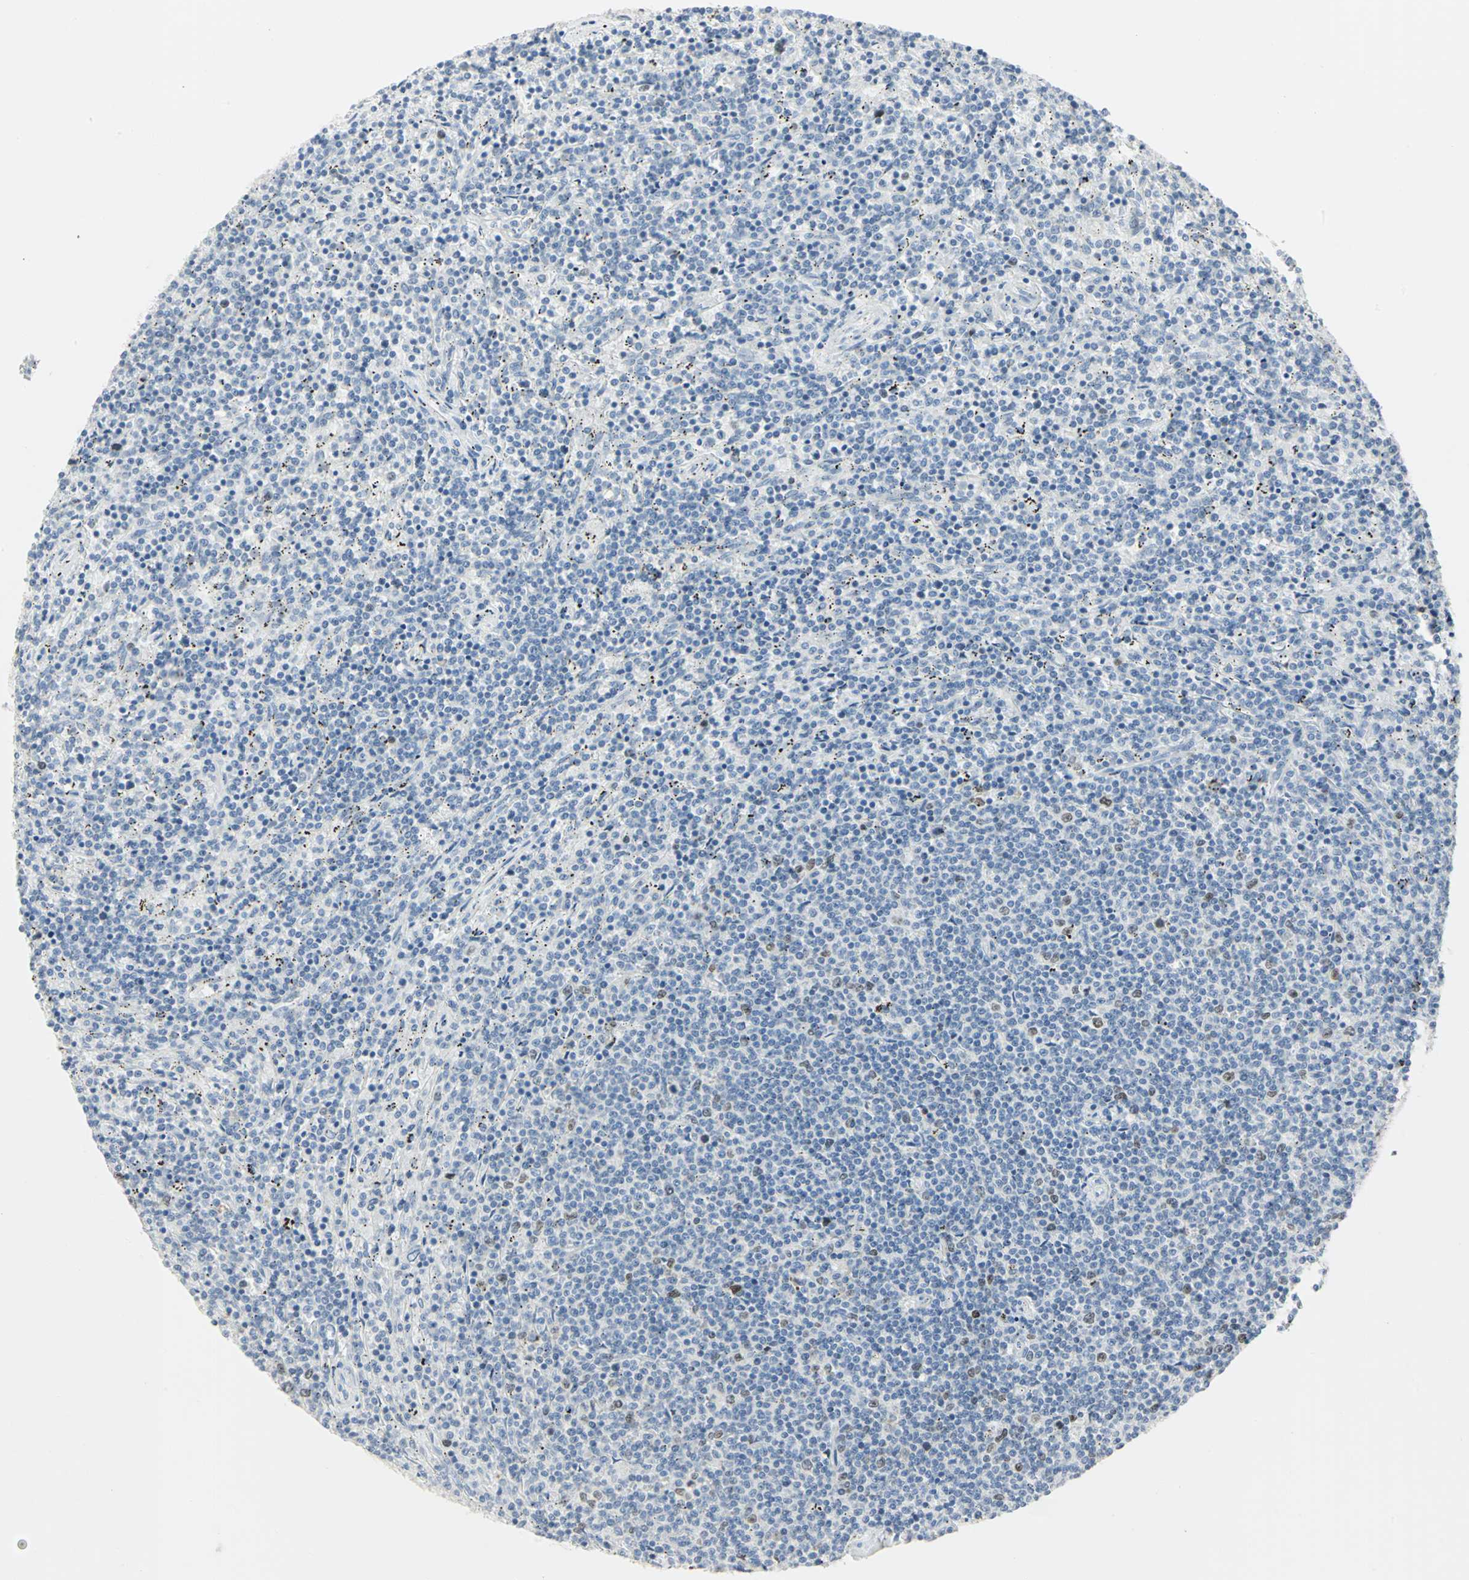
{"staining": {"intensity": "negative", "quantity": "none", "location": "none"}, "tissue": "lymphoma", "cell_type": "Tumor cells", "image_type": "cancer", "snomed": [{"axis": "morphology", "description": "Malignant lymphoma, non-Hodgkin's type, Low grade"}, {"axis": "topography", "description": "Spleen"}], "caption": "Tumor cells are negative for protein expression in human low-grade malignant lymphoma, non-Hodgkin's type.", "gene": "HELLS", "patient": {"sex": "female", "age": 50}}